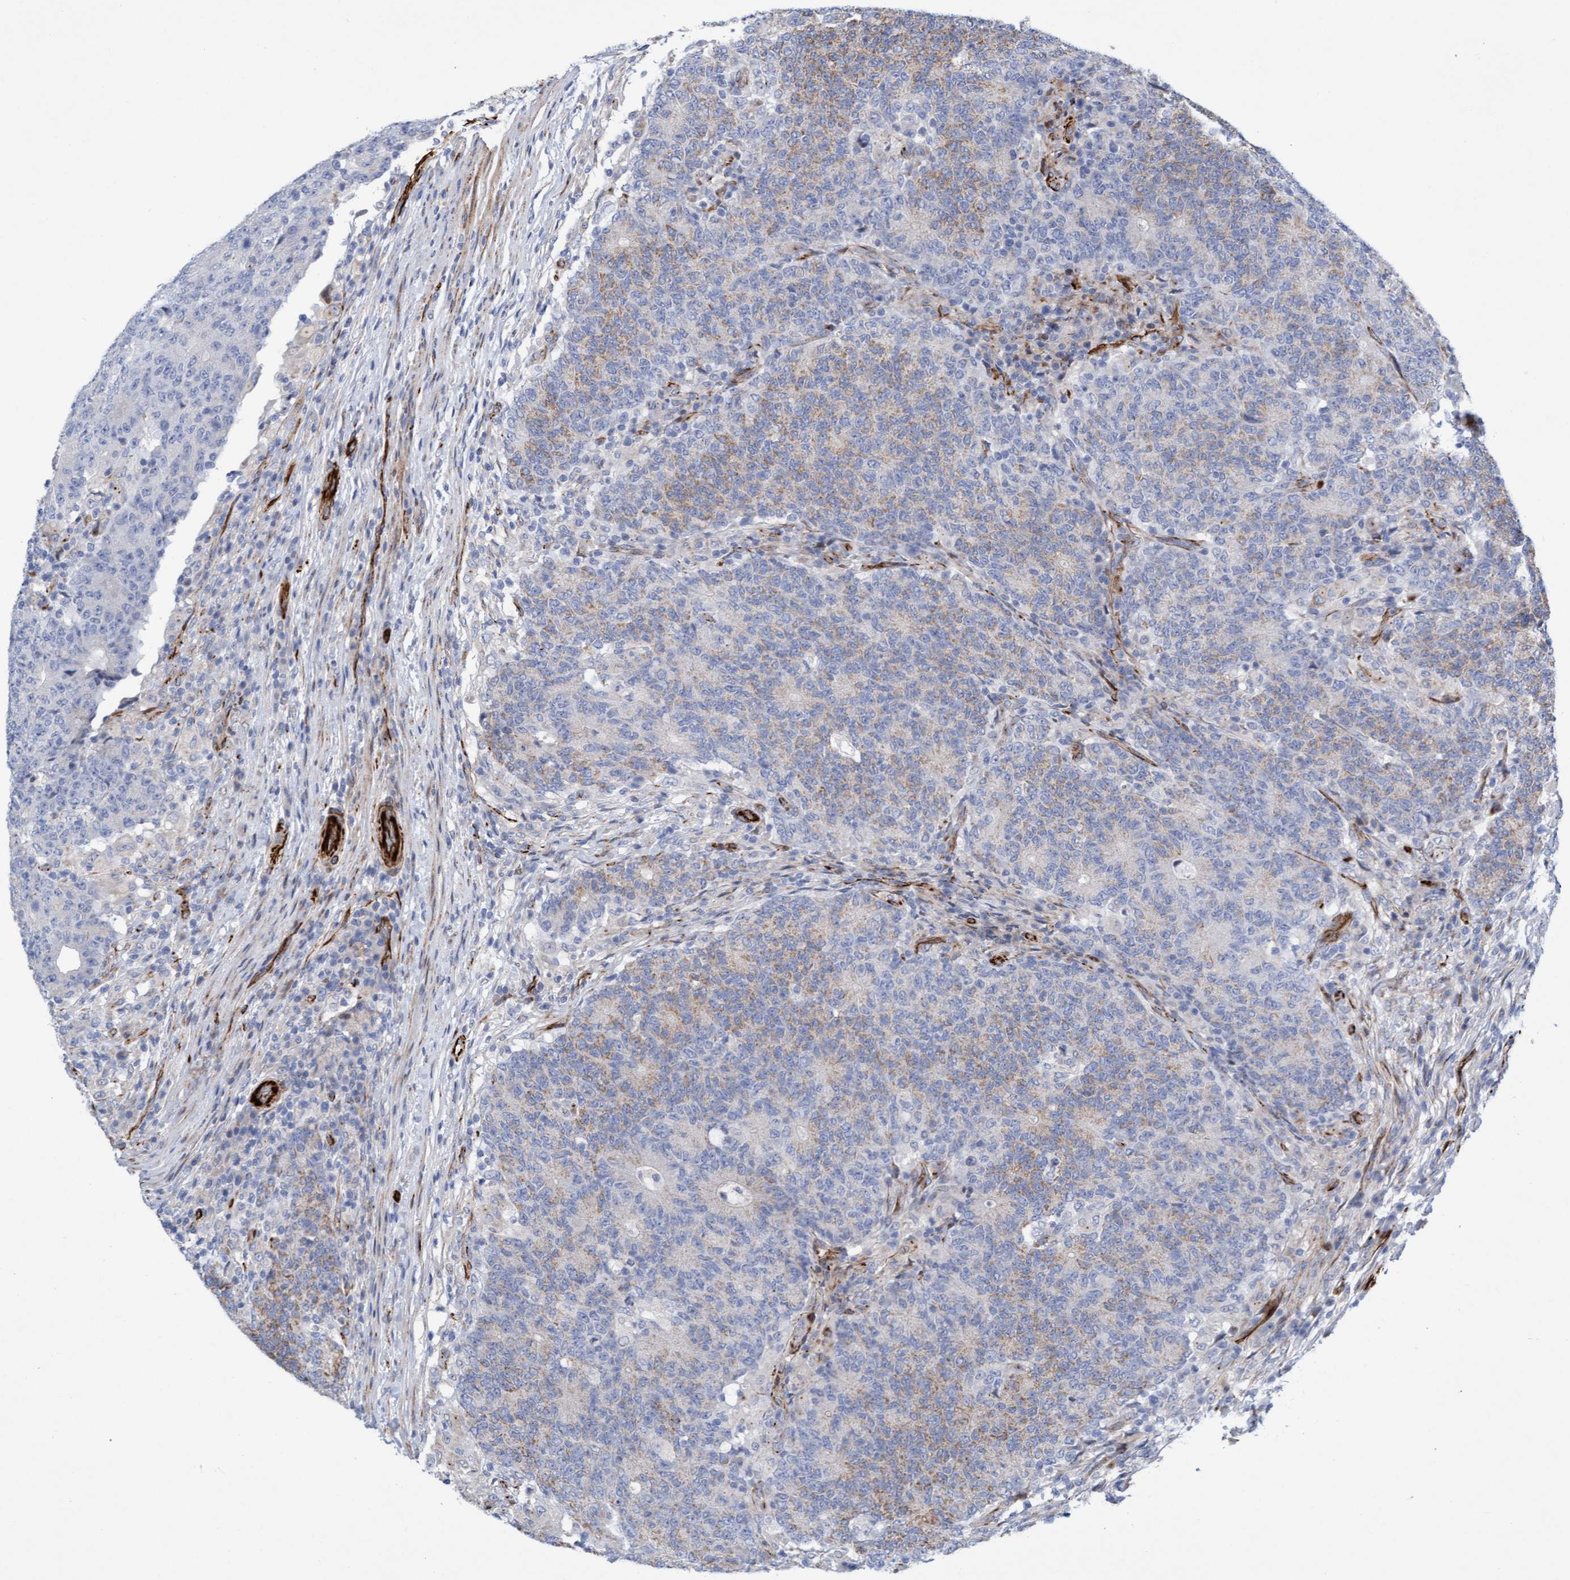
{"staining": {"intensity": "weak", "quantity": "<25%", "location": "cytoplasmic/membranous"}, "tissue": "colorectal cancer", "cell_type": "Tumor cells", "image_type": "cancer", "snomed": [{"axis": "morphology", "description": "Normal tissue, NOS"}, {"axis": "morphology", "description": "Adenocarcinoma, NOS"}, {"axis": "topography", "description": "Colon"}], "caption": "IHC histopathology image of colorectal cancer stained for a protein (brown), which exhibits no staining in tumor cells.", "gene": "POLG2", "patient": {"sex": "female", "age": 75}}